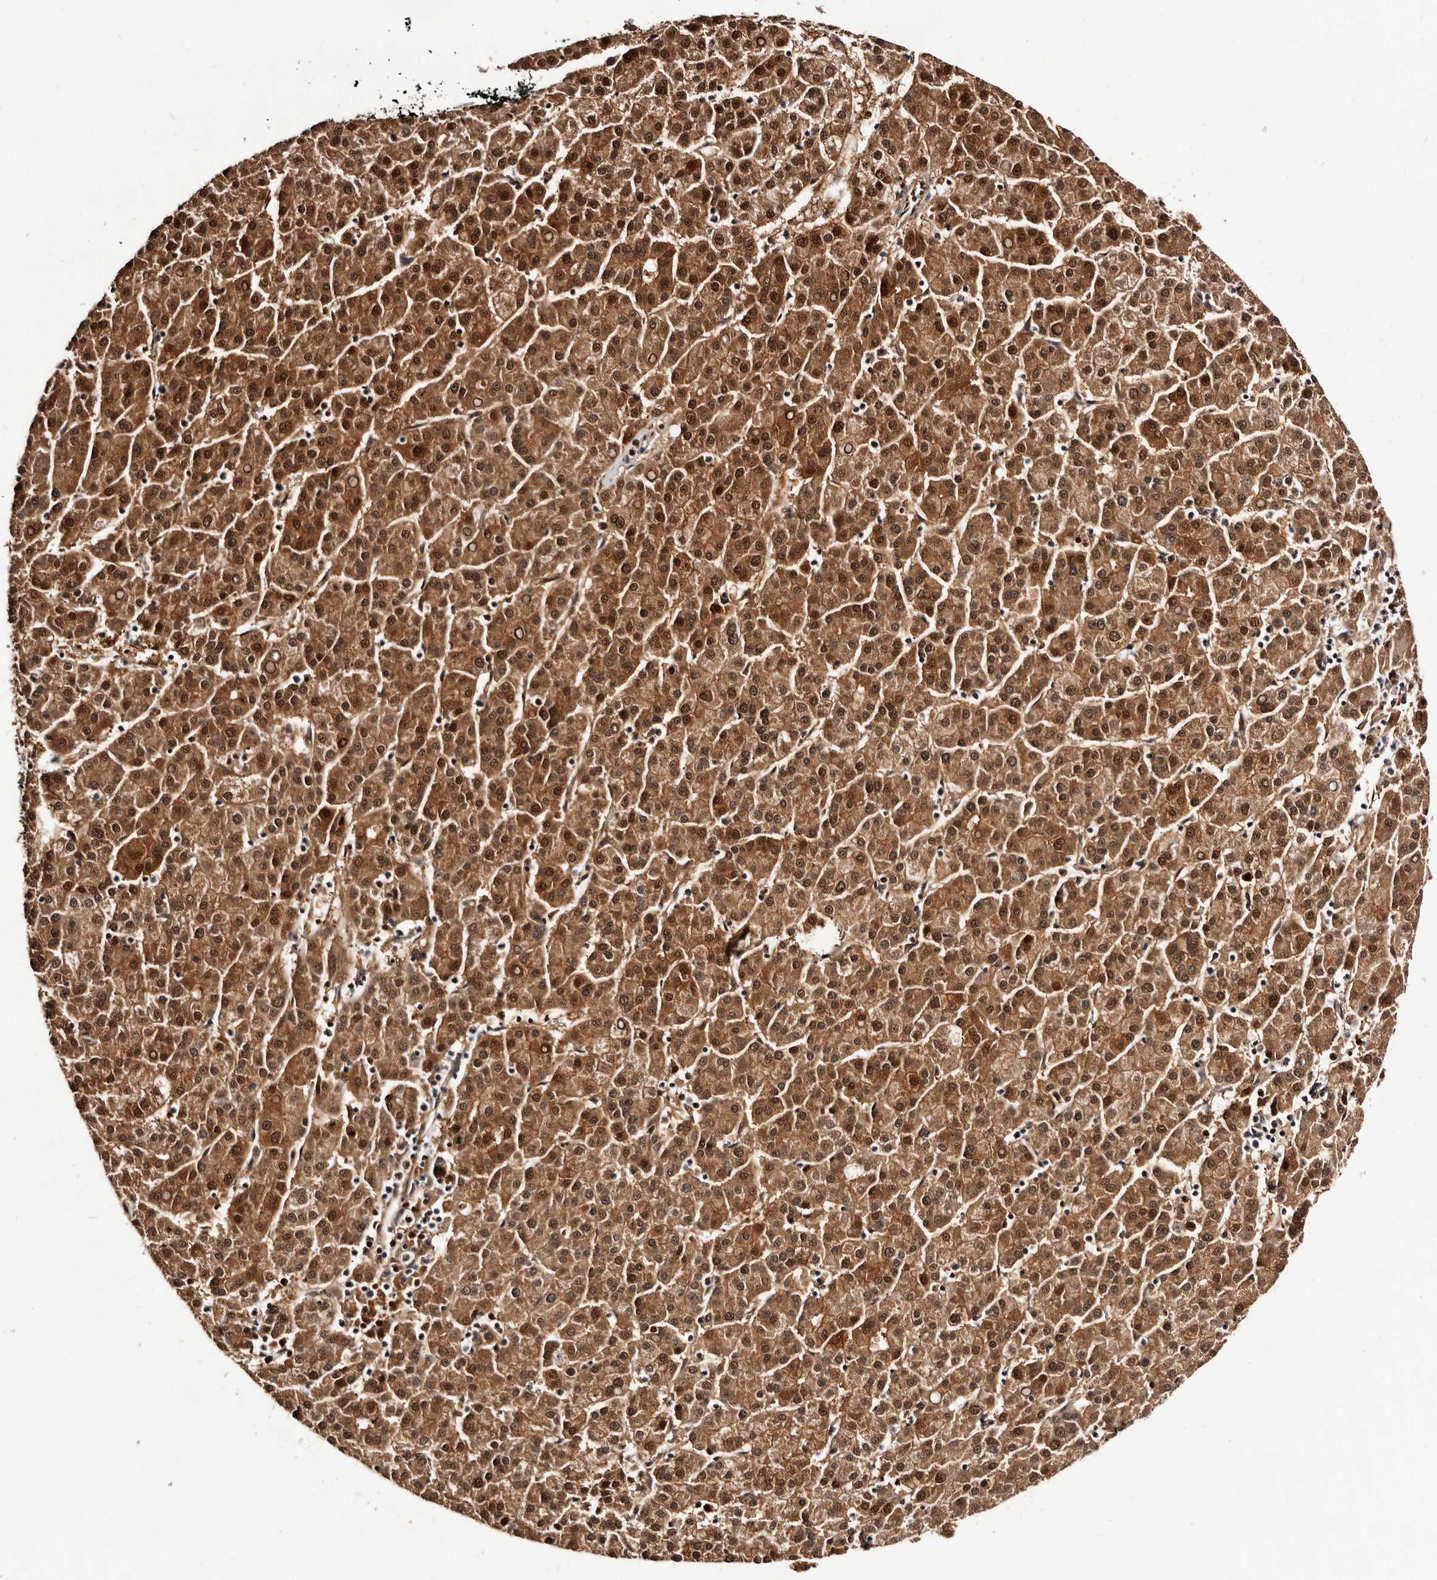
{"staining": {"intensity": "moderate", "quantity": ">75%", "location": "cytoplasmic/membranous,nuclear"}, "tissue": "liver cancer", "cell_type": "Tumor cells", "image_type": "cancer", "snomed": [{"axis": "morphology", "description": "Carcinoma, Hepatocellular, NOS"}, {"axis": "topography", "description": "Liver"}], "caption": "Immunohistochemical staining of hepatocellular carcinoma (liver) displays moderate cytoplasmic/membranous and nuclear protein positivity in about >75% of tumor cells. The staining is performed using DAB brown chromogen to label protein expression. The nuclei are counter-stained blue using hematoxylin.", "gene": "TP53I3", "patient": {"sex": "female", "age": 58}}